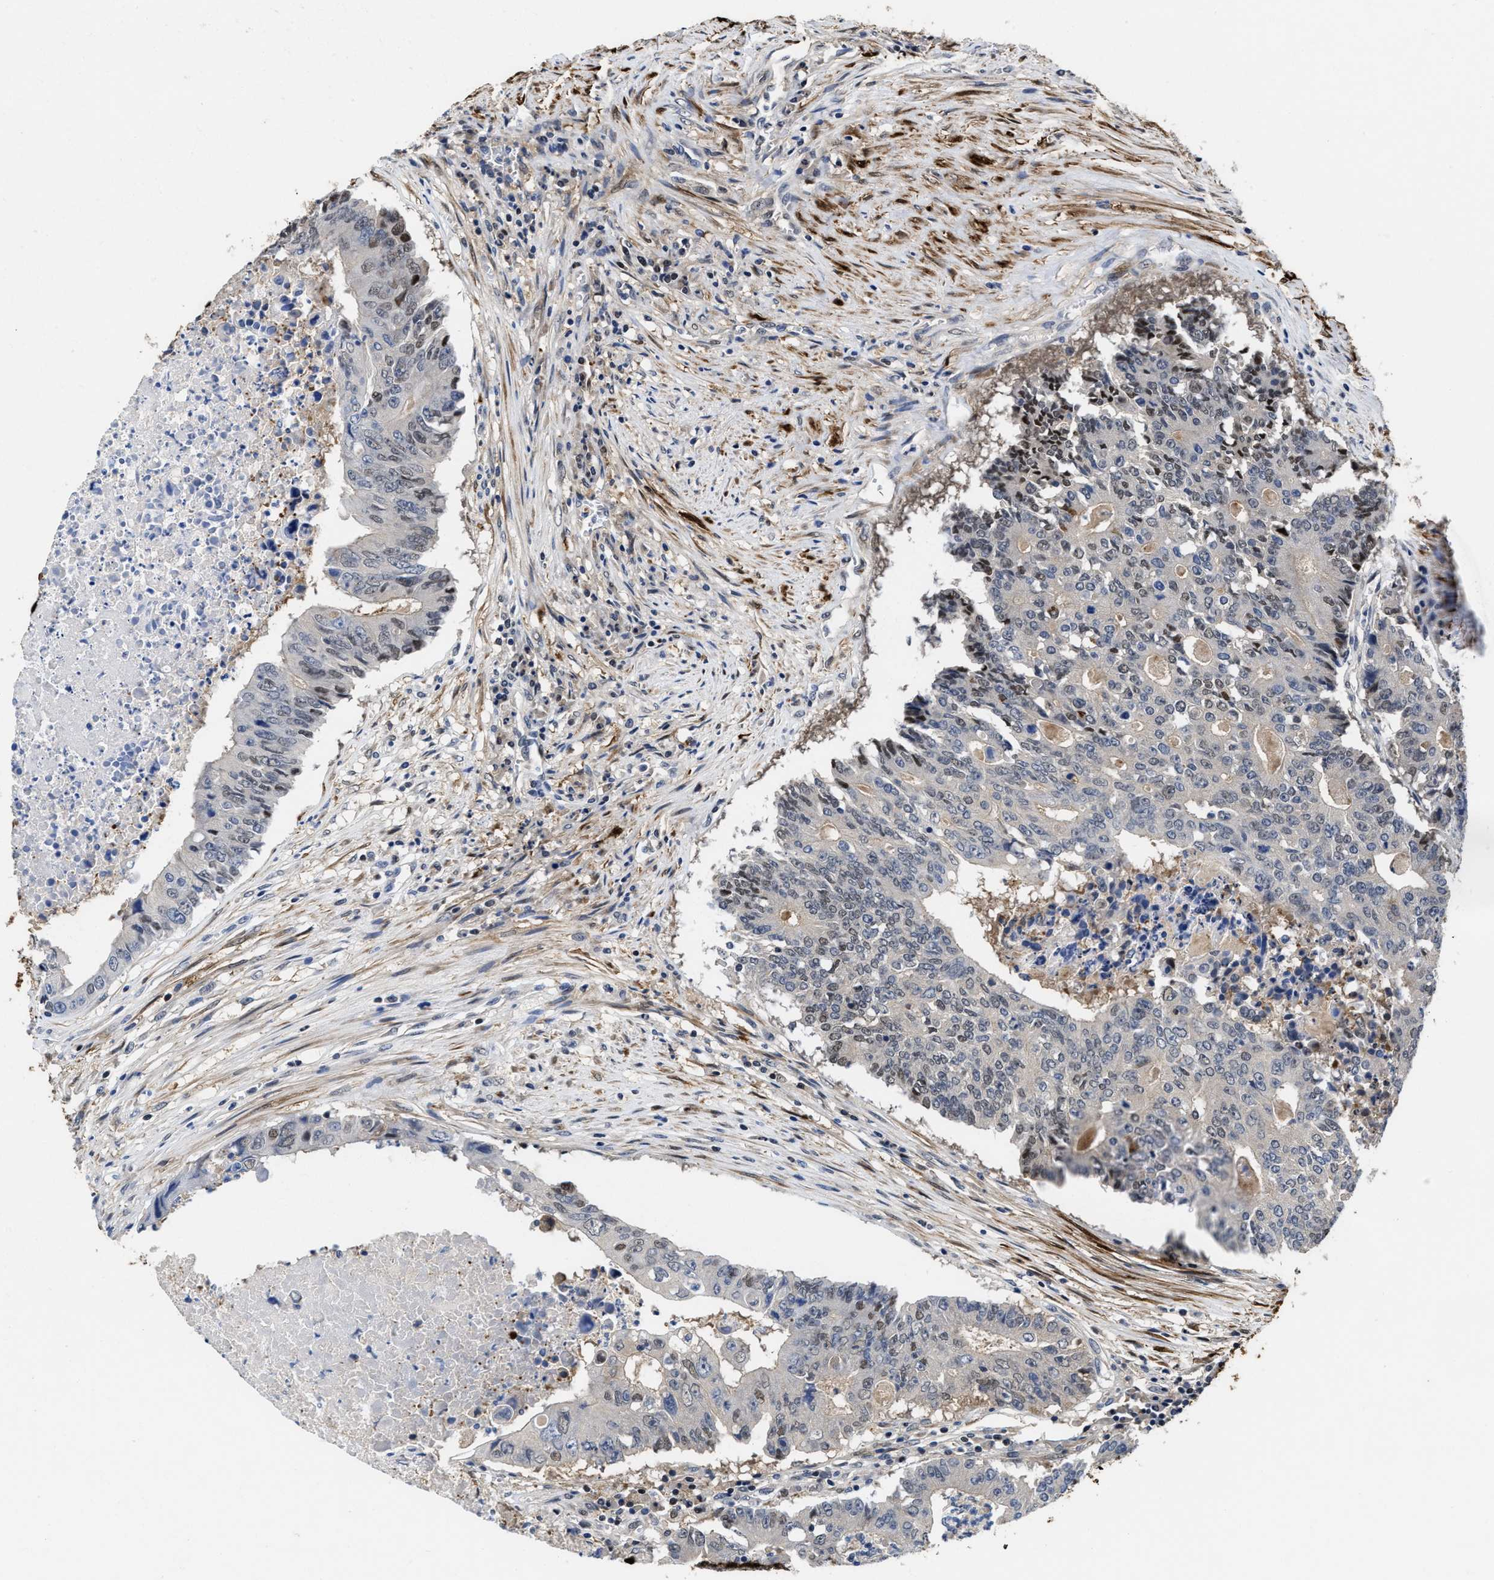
{"staining": {"intensity": "moderate", "quantity": "<25%", "location": "nuclear"}, "tissue": "colorectal cancer", "cell_type": "Tumor cells", "image_type": "cancer", "snomed": [{"axis": "morphology", "description": "Adenocarcinoma, NOS"}, {"axis": "topography", "description": "Colon"}], "caption": "This micrograph shows IHC staining of adenocarcinoma (colorectal), with low moderate nuclear positivity in about <25% of tumor cells.", "gene": "KIF12", "patient": {"sex": "male", "age": 87}}